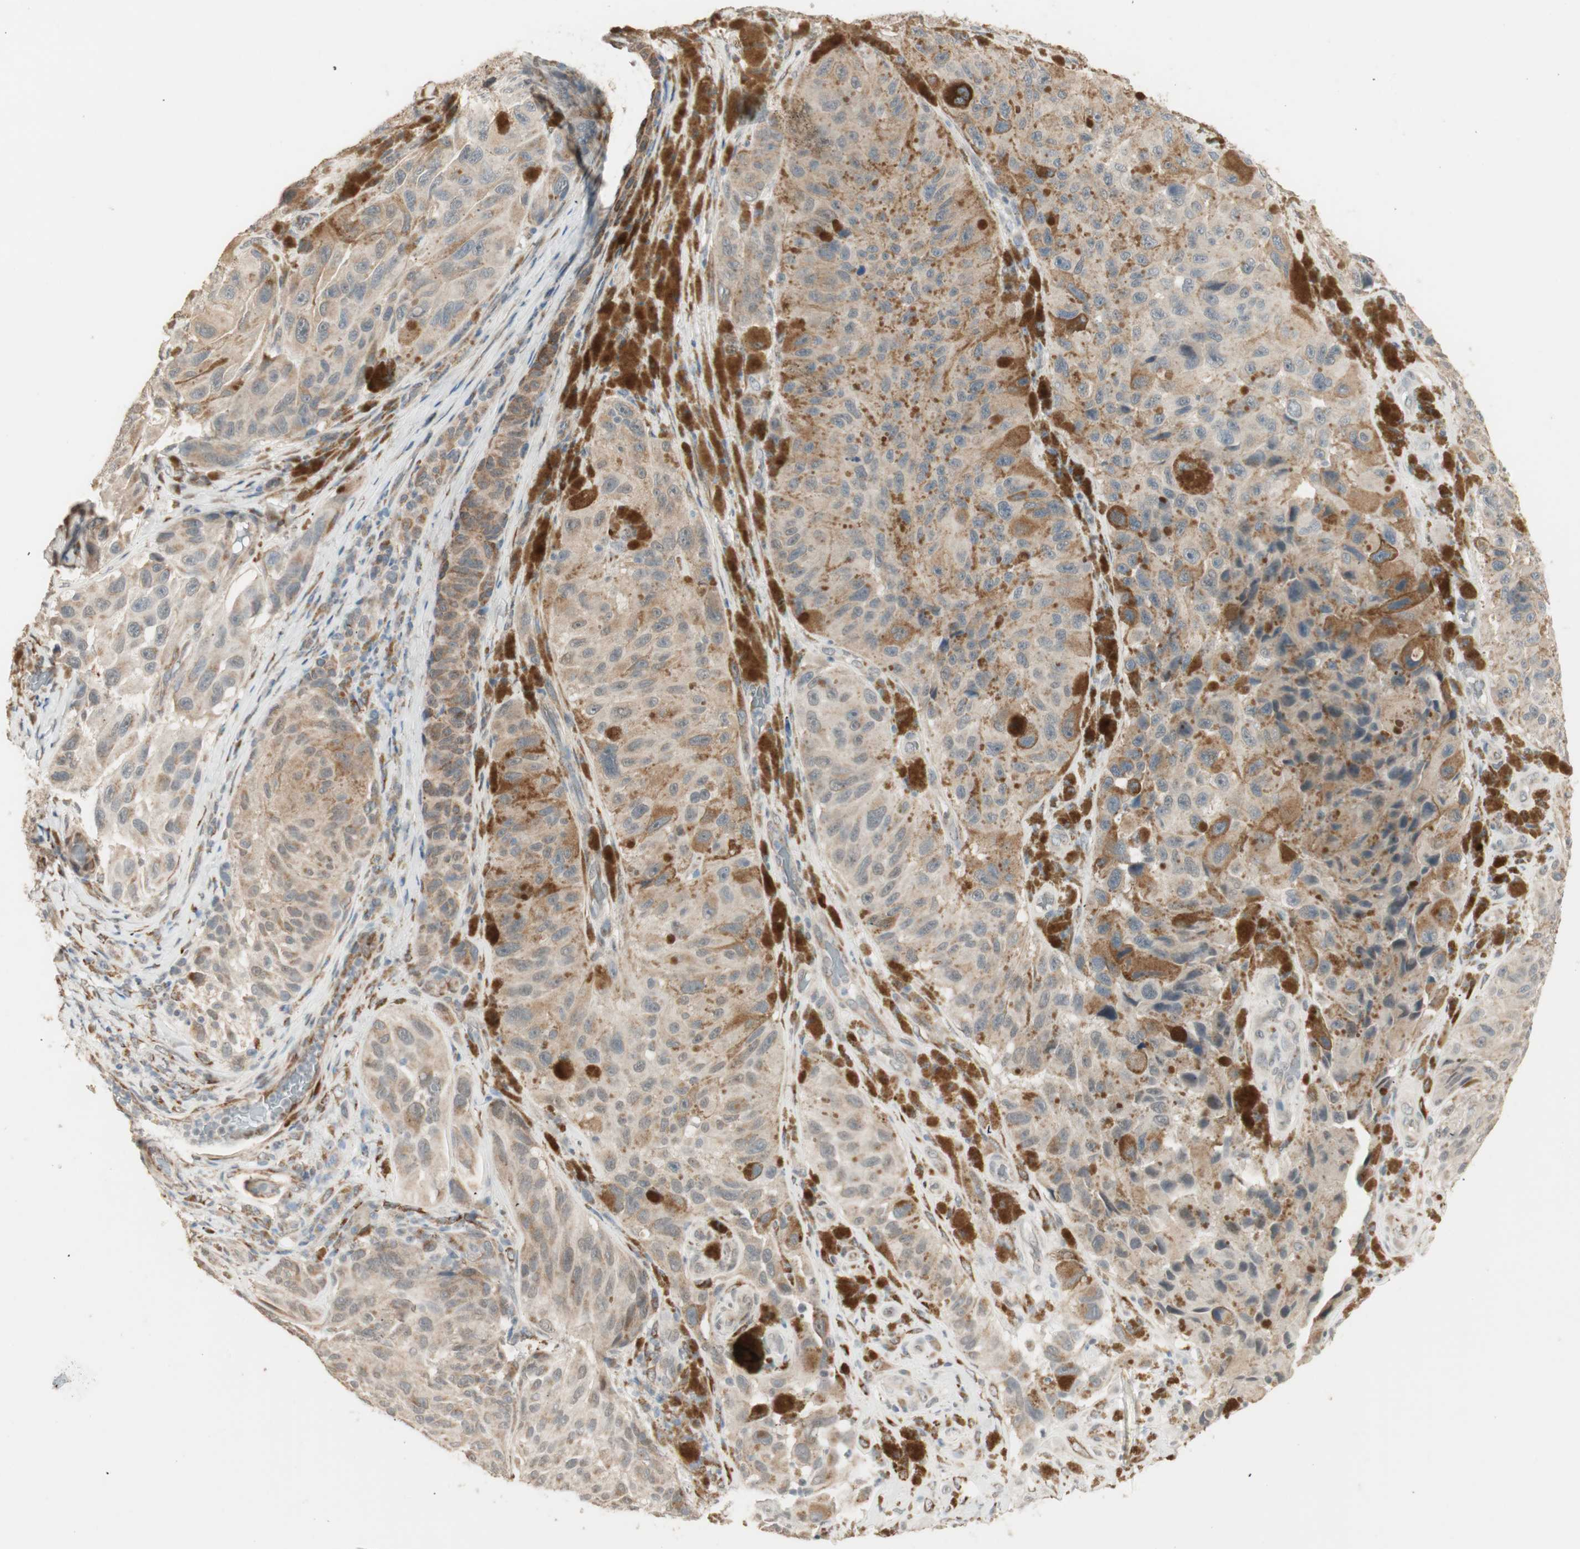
{"staining": {"intensity": "weak", "quantity": ">75%", "location": "cytoplasmic/membranous"}, "tissue": "melanoma", "cell_type": "Tumor cells", "image_type": "cancer", "snomed": [{"axis": "morphology", "description": "Malignant melanoma, NOS"}, {"axis": "topography", "description": "Skin"}], "caption": "This photomicrograph exhibits malignant melanoma stained with IHC to label a protein in brown. The cytoplasmic/membranous of tumor cells show weak positivity for the protein. Nuclei are counter-stained blue.", "gene": "TASOR", "patient": {"sex": "female", "age": 73}}